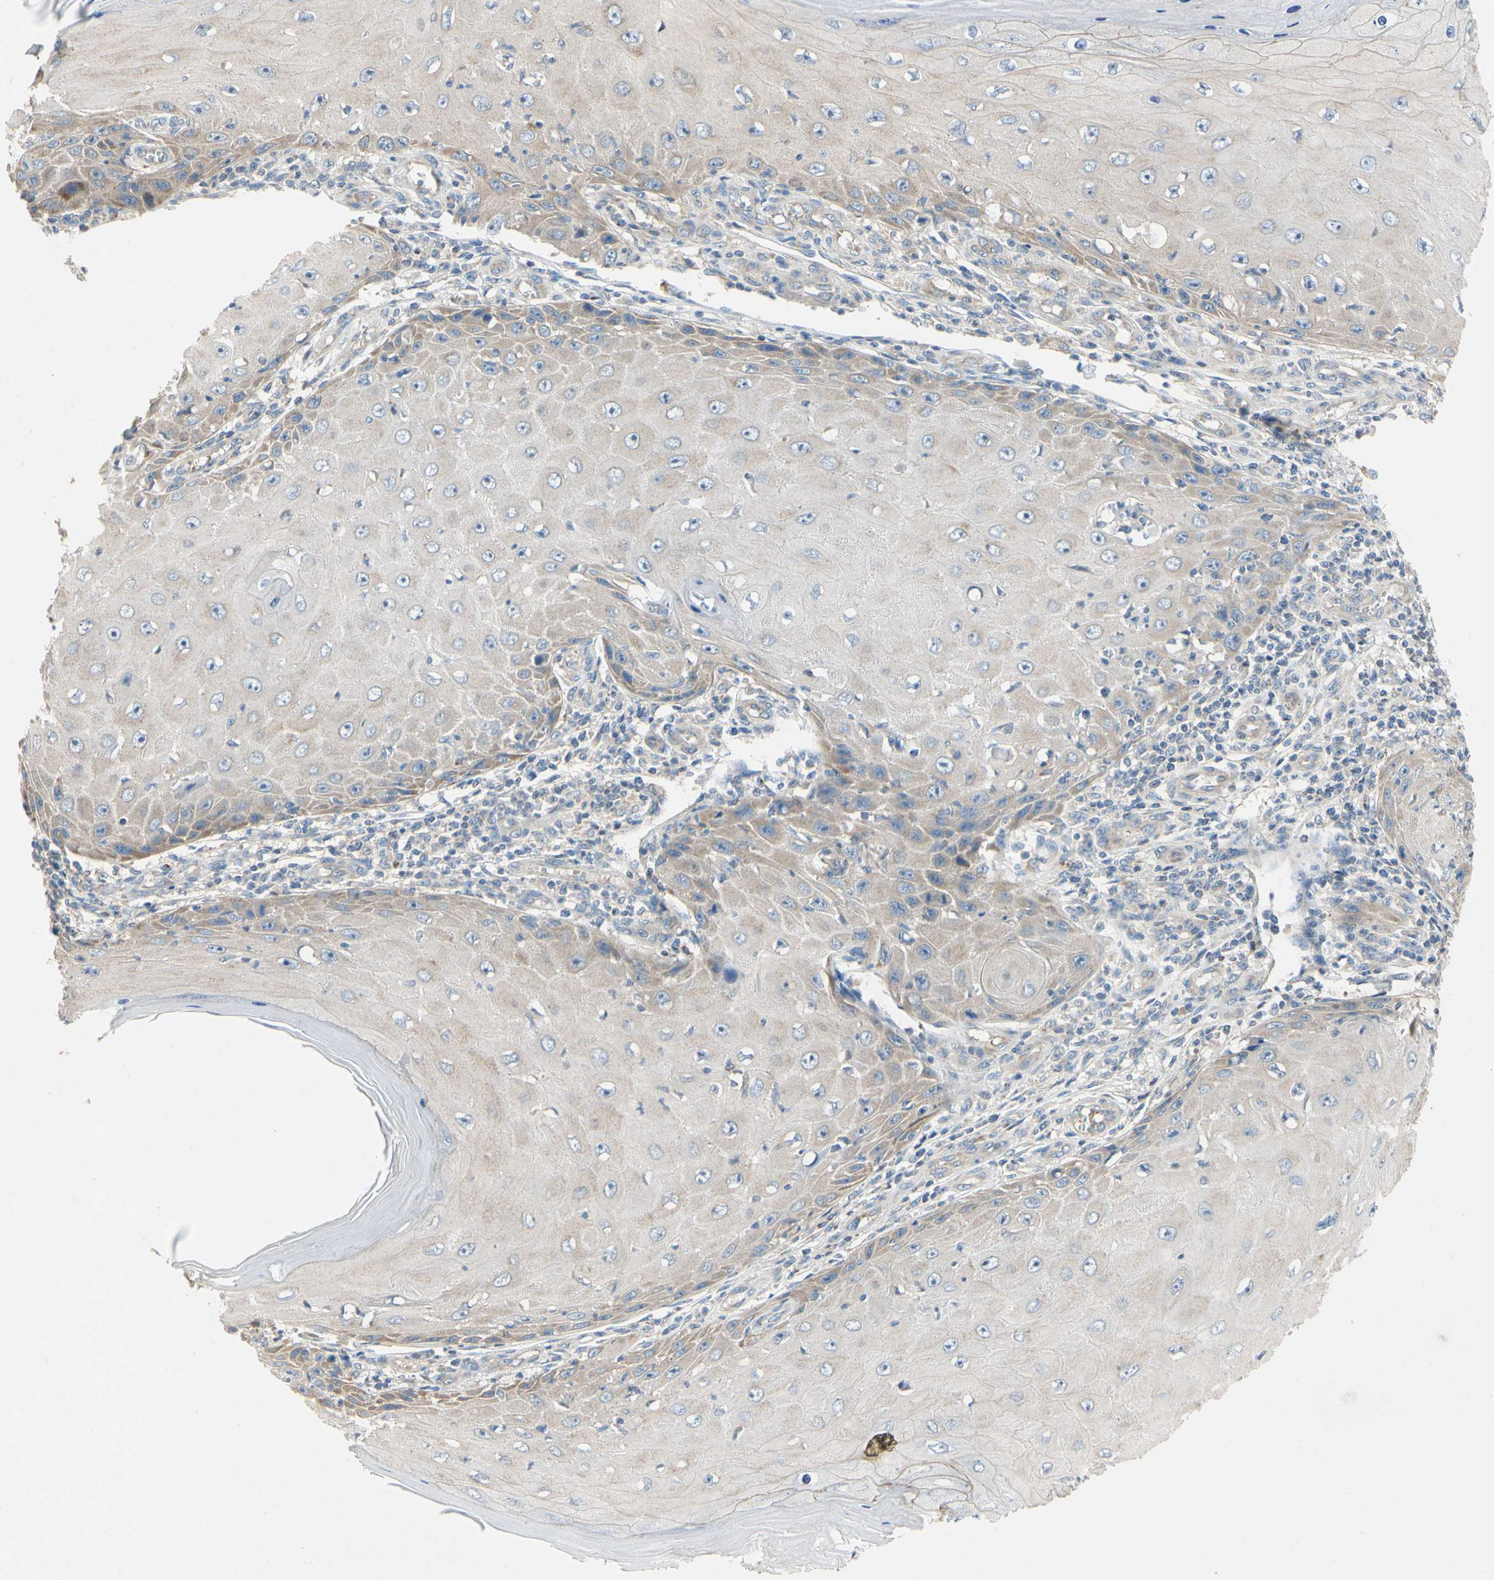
{"staining": {"intensity": "weak", "quantity": "<25%", "location": "cytoplasmic/membranous"}, "tissue": "skin cancer", "cell_type": "Tumor cells", "image_type": "cancer", "snomed": [{"axis": "morphology", "description": "Squamous cell carcinoma, NOS"}, {"axis": "topography", "description": "Skin"}], "caption": "High power microscopy photomicrograph of an immunohistochemistry histopathology image of skin squamous cell carcinoma, revealing no significant staining in tumor cells.", "gene": "KLHDC8B", "patient": {"sex": "female", "age": 73}}